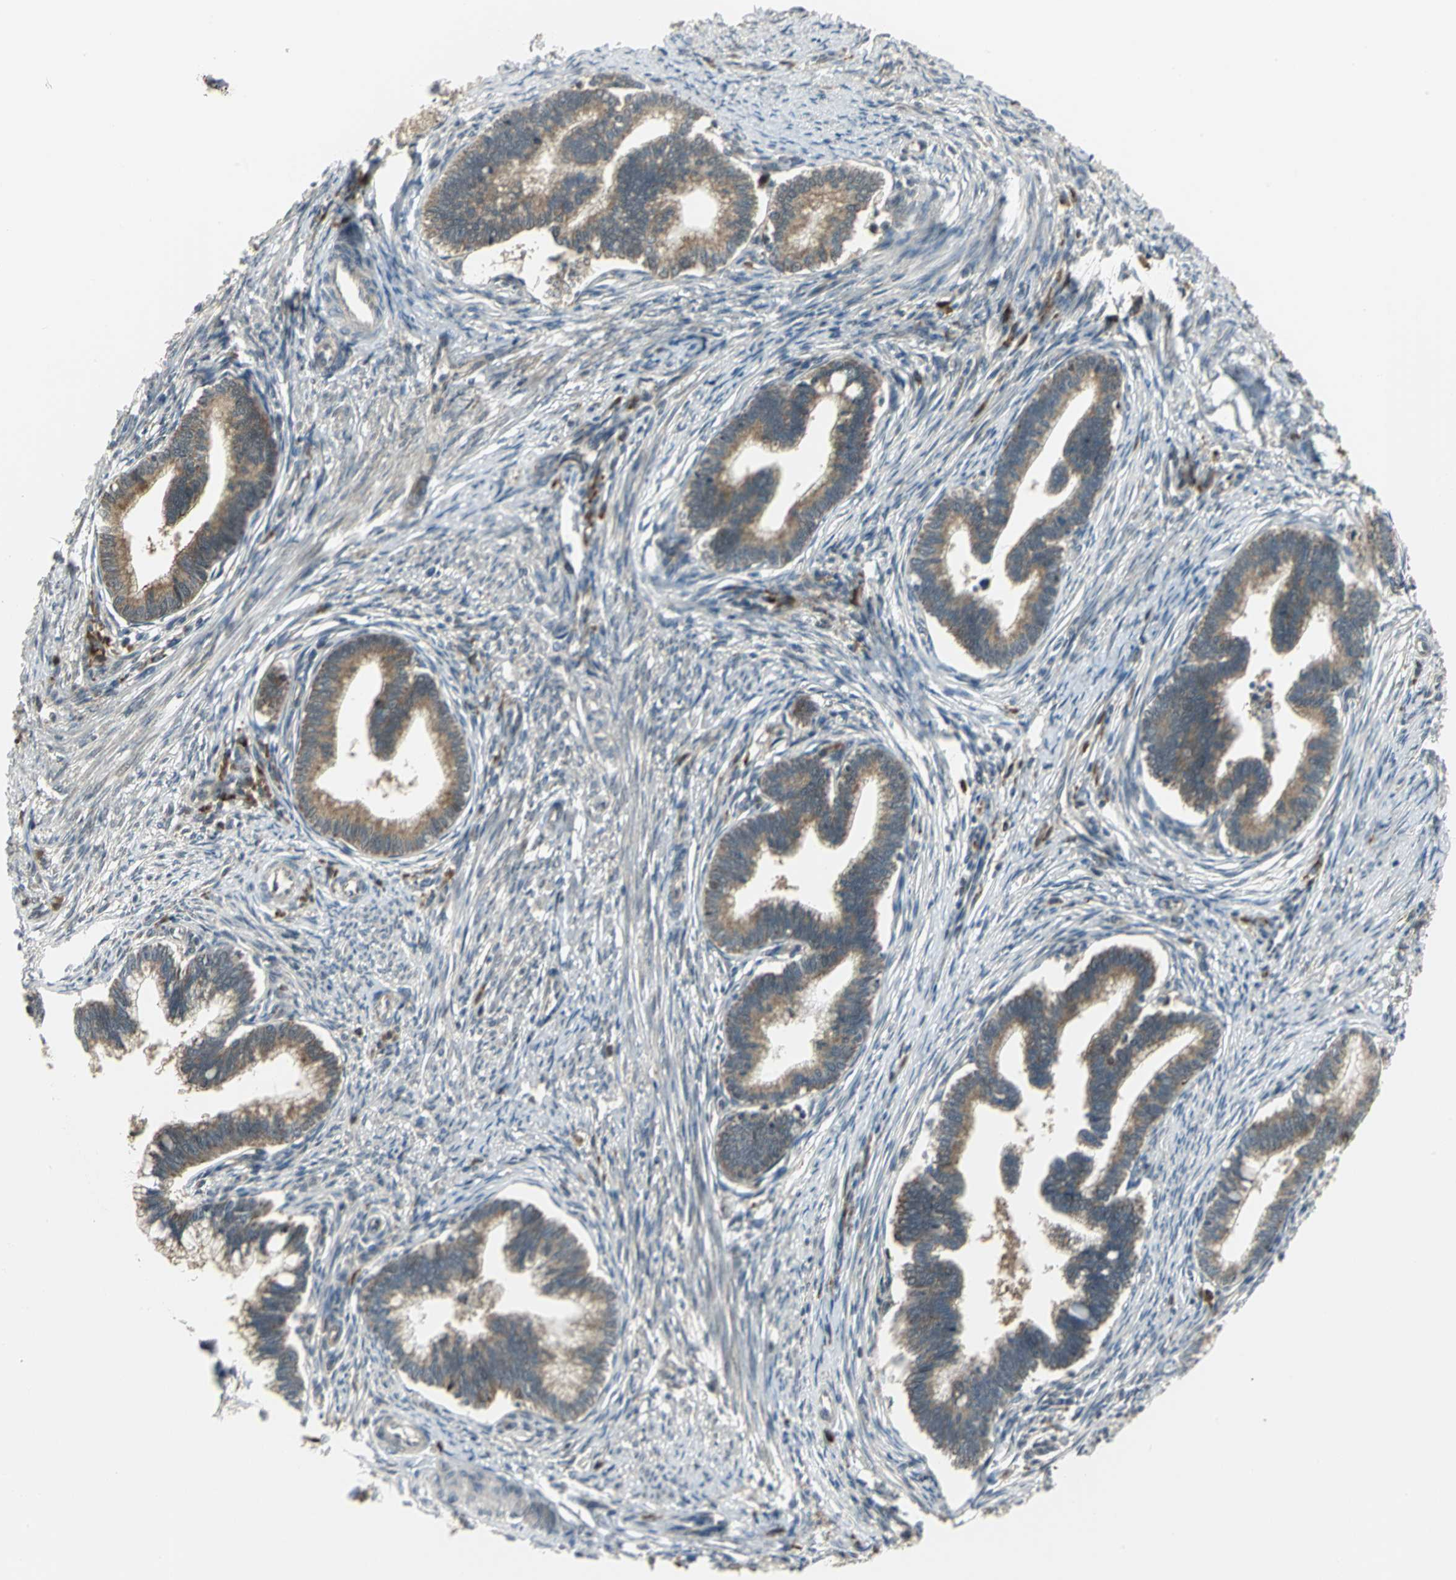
{"staining": {"intensity": "moderate", "quantity": ">75%", "location": "cytoplasmic/membranous"}, "tissue": "cervical cancer", "cell_type": "Tumor cells", "image_type": "cancer", "snomed": [{"axis": "morphology", "description": "Adenocarcinoma, NOS"}, {"axis": "topography", "description": "Cervix"}], "caption": "A brown stain highlights moderate cytoplasmic/membranous positivity of a protein in cervical cancer tumor cells.", "gene": "PSMC4", "patient": {"sex": "female", "age": 36}}